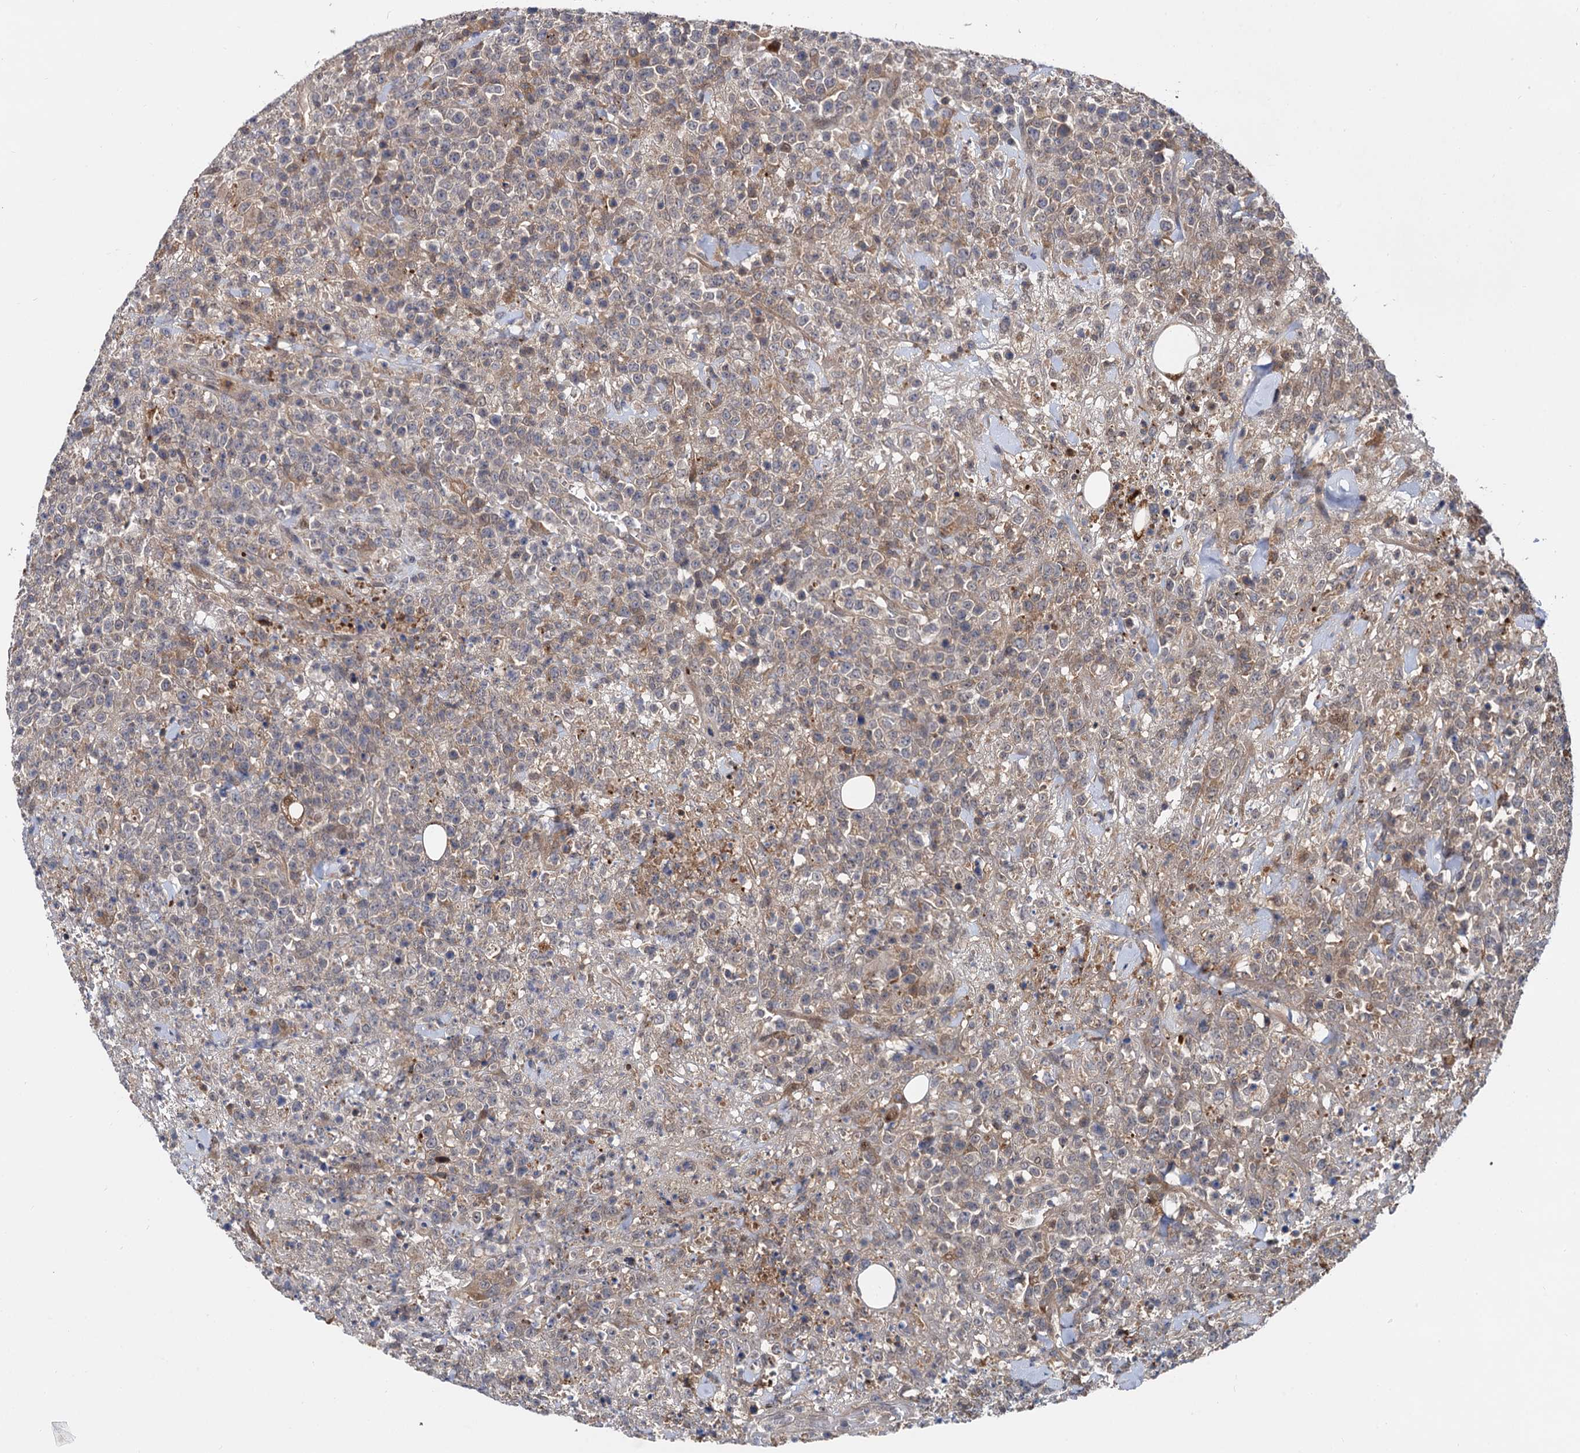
{"staining": {"intensity": "negative", "quantity": "none", "location": "none"}, "tissue": "lymphoma", "cell_type": "Tumor cells", "image_type": "cancer", "snomed": [{"axis": "morphology", "description": "Malignant lymphoma, non-Hodgkin's type, High grade"}, {"axis": "topography", "description": "Colon"}], "caption": "Tumor cells show no significant staining in malignant lymphoma, non-Hodgkin's type (high-grade).", "gene": "SELENOP", "patient": {"sex": "female", "age": 53}}